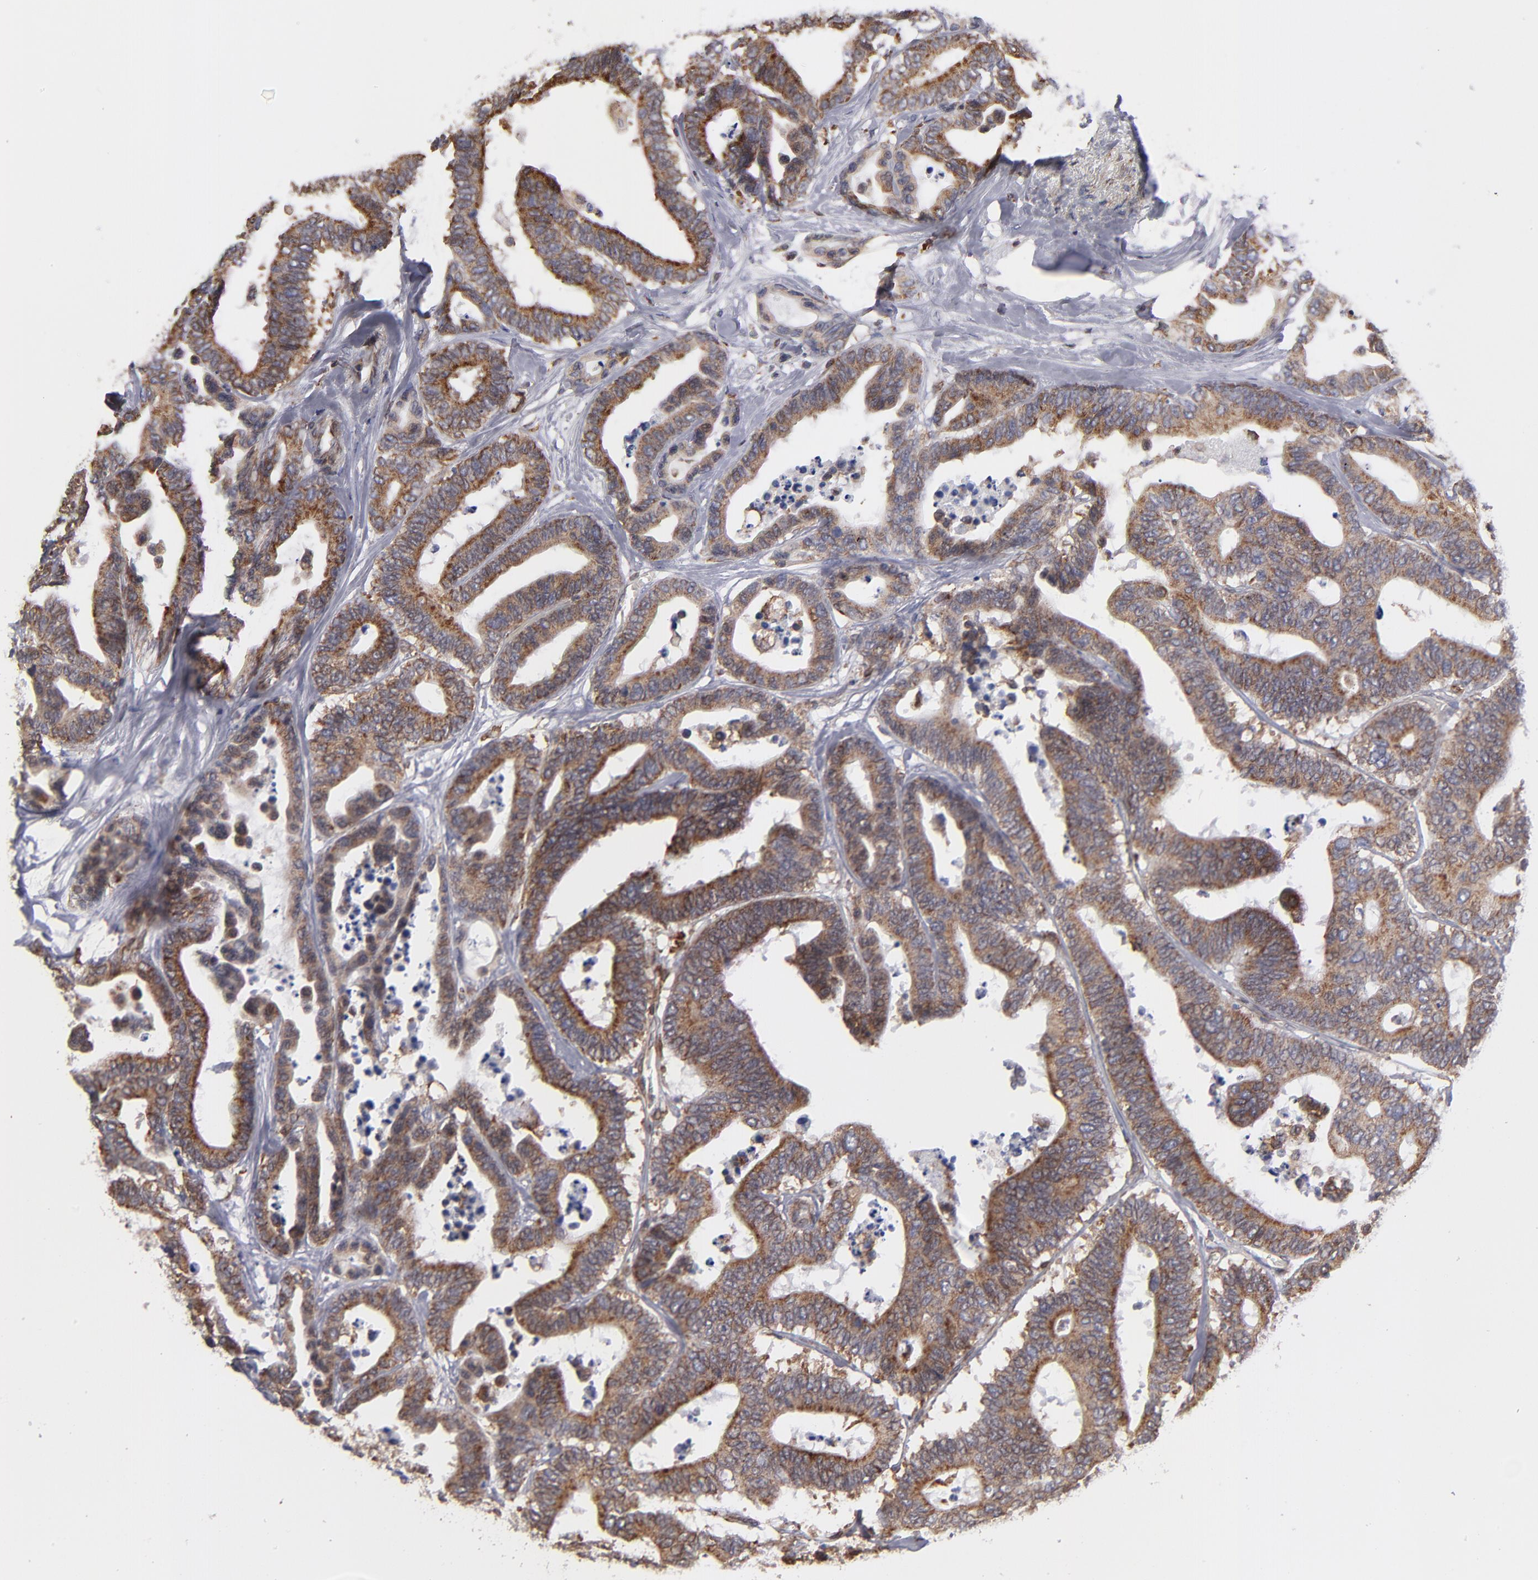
{"staining": {"intensity": "strong", "quantity": ">75%", "location": "cytoplasmic/membranous"}, "tissue": "colorectal cancer", "cell_type": "Tumor cells", "image_type": "cancer", "snomed": [{"axis": "morphology", "description": "Adenocarcinoma, NOS"}, {"axis": "topography", "description": "Colon"}], "caption": "Immunohistochemistry staining of colorectal cancer, which displays high levels of strong cytoplasmic/membranous expression in about >75% of tumor cells indicating strong cytoplasmic/membranous protein staining. The staining was performed using DAB (brown) for protein detection and nuclei were counterstained in hematoxylin (blue).", "gene": "TMX1", "patient": {"sex": "male", "age": 82}}